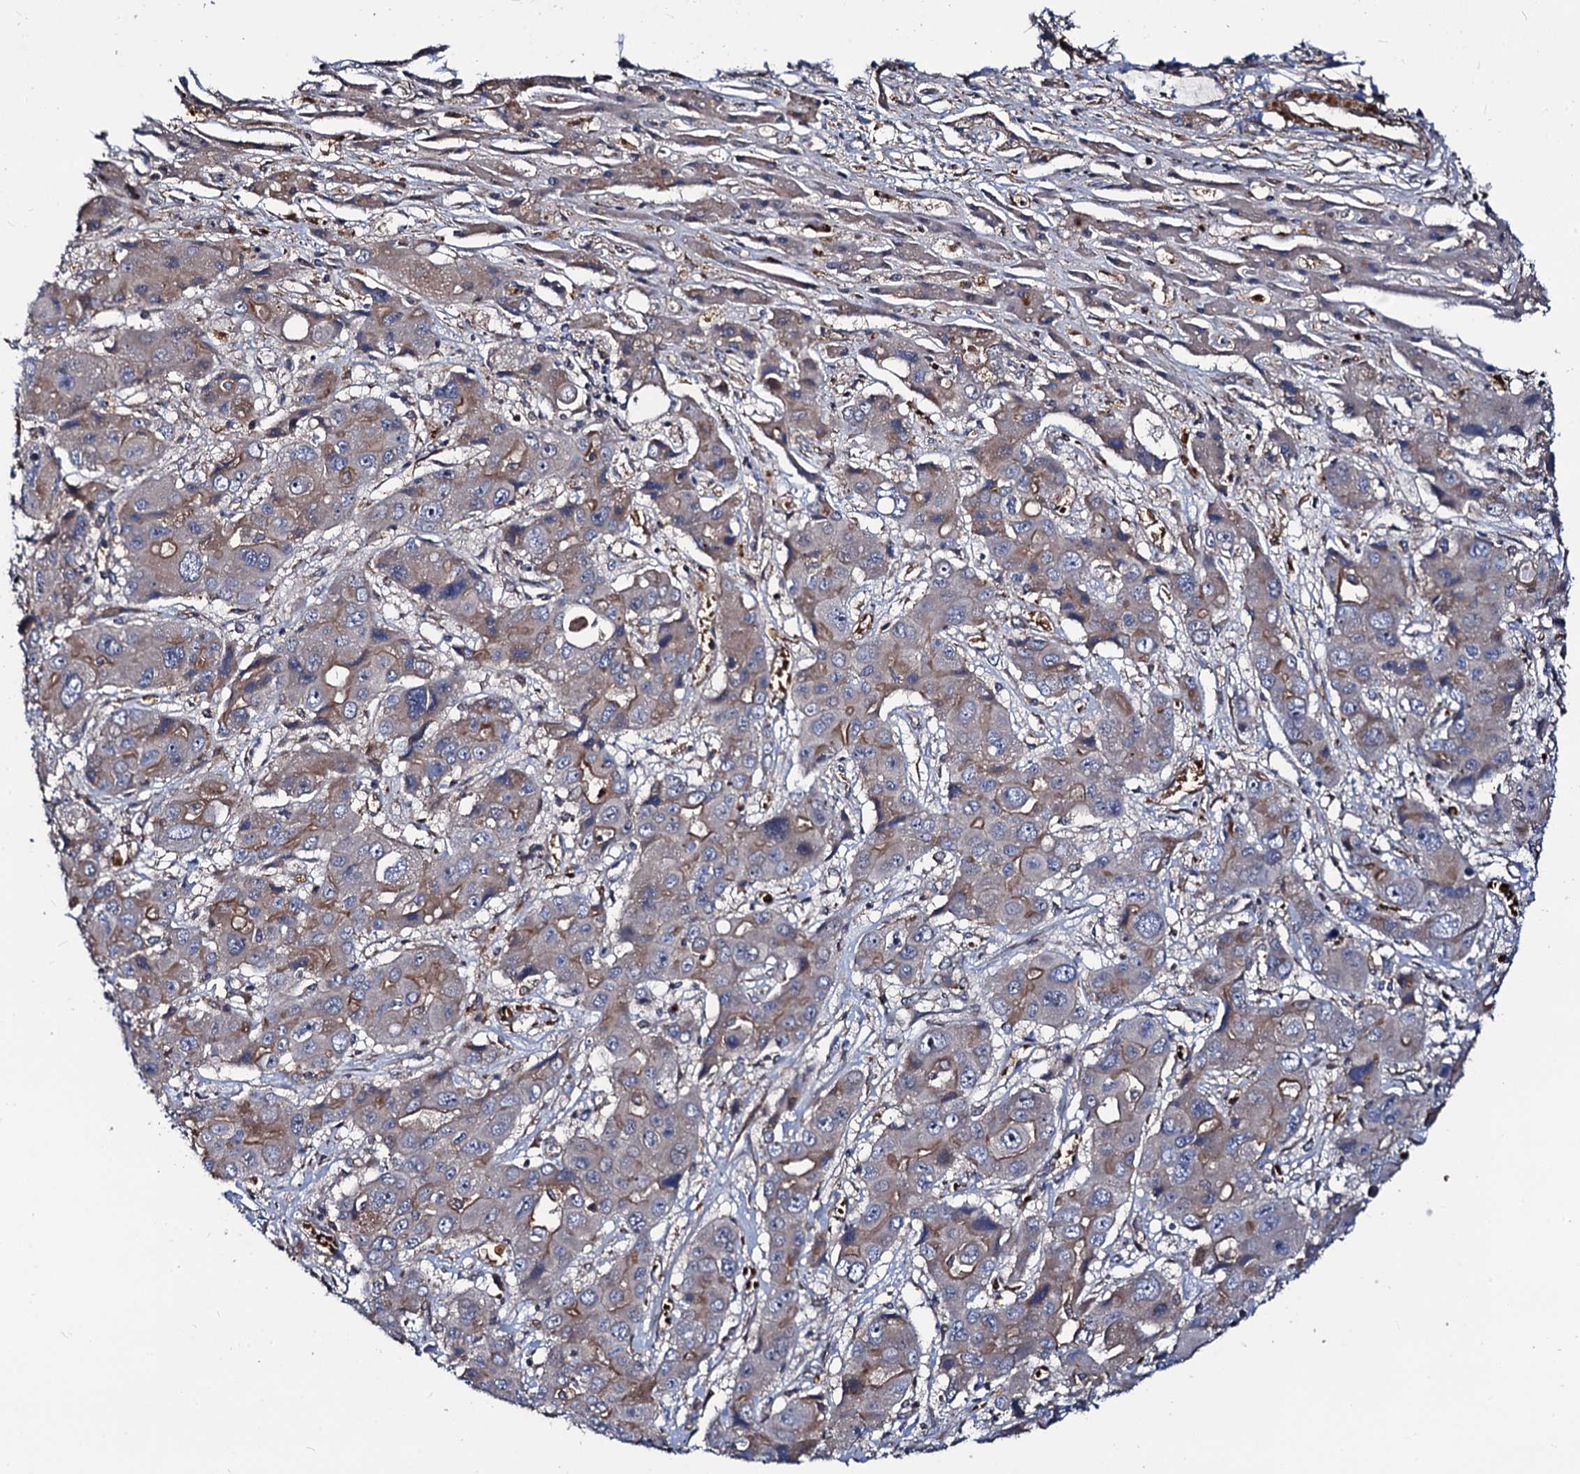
{"staining": {"intensity": "moderate", "quantity": "<25%", "location": "cytoplasmic/membranous"}, "tissue": "liver cancer", "cell_type": "Tumor cells", "image_type": "cancer", "snomed": [{"axis": "morphology", "description": "Cholangiocarcinoma"}, {"axis": "topography", "description": "Liver"}], "caption": "Immunohistochemistry image of cholangiocarcinoma (liver) stained for a protein (brown), which demonstrates low levels of moderate cytoplasmic/membranous expression in about <25% of tumor cells.", "gene": "KXD1", "patient": {"sex": "male", "age": 67}}